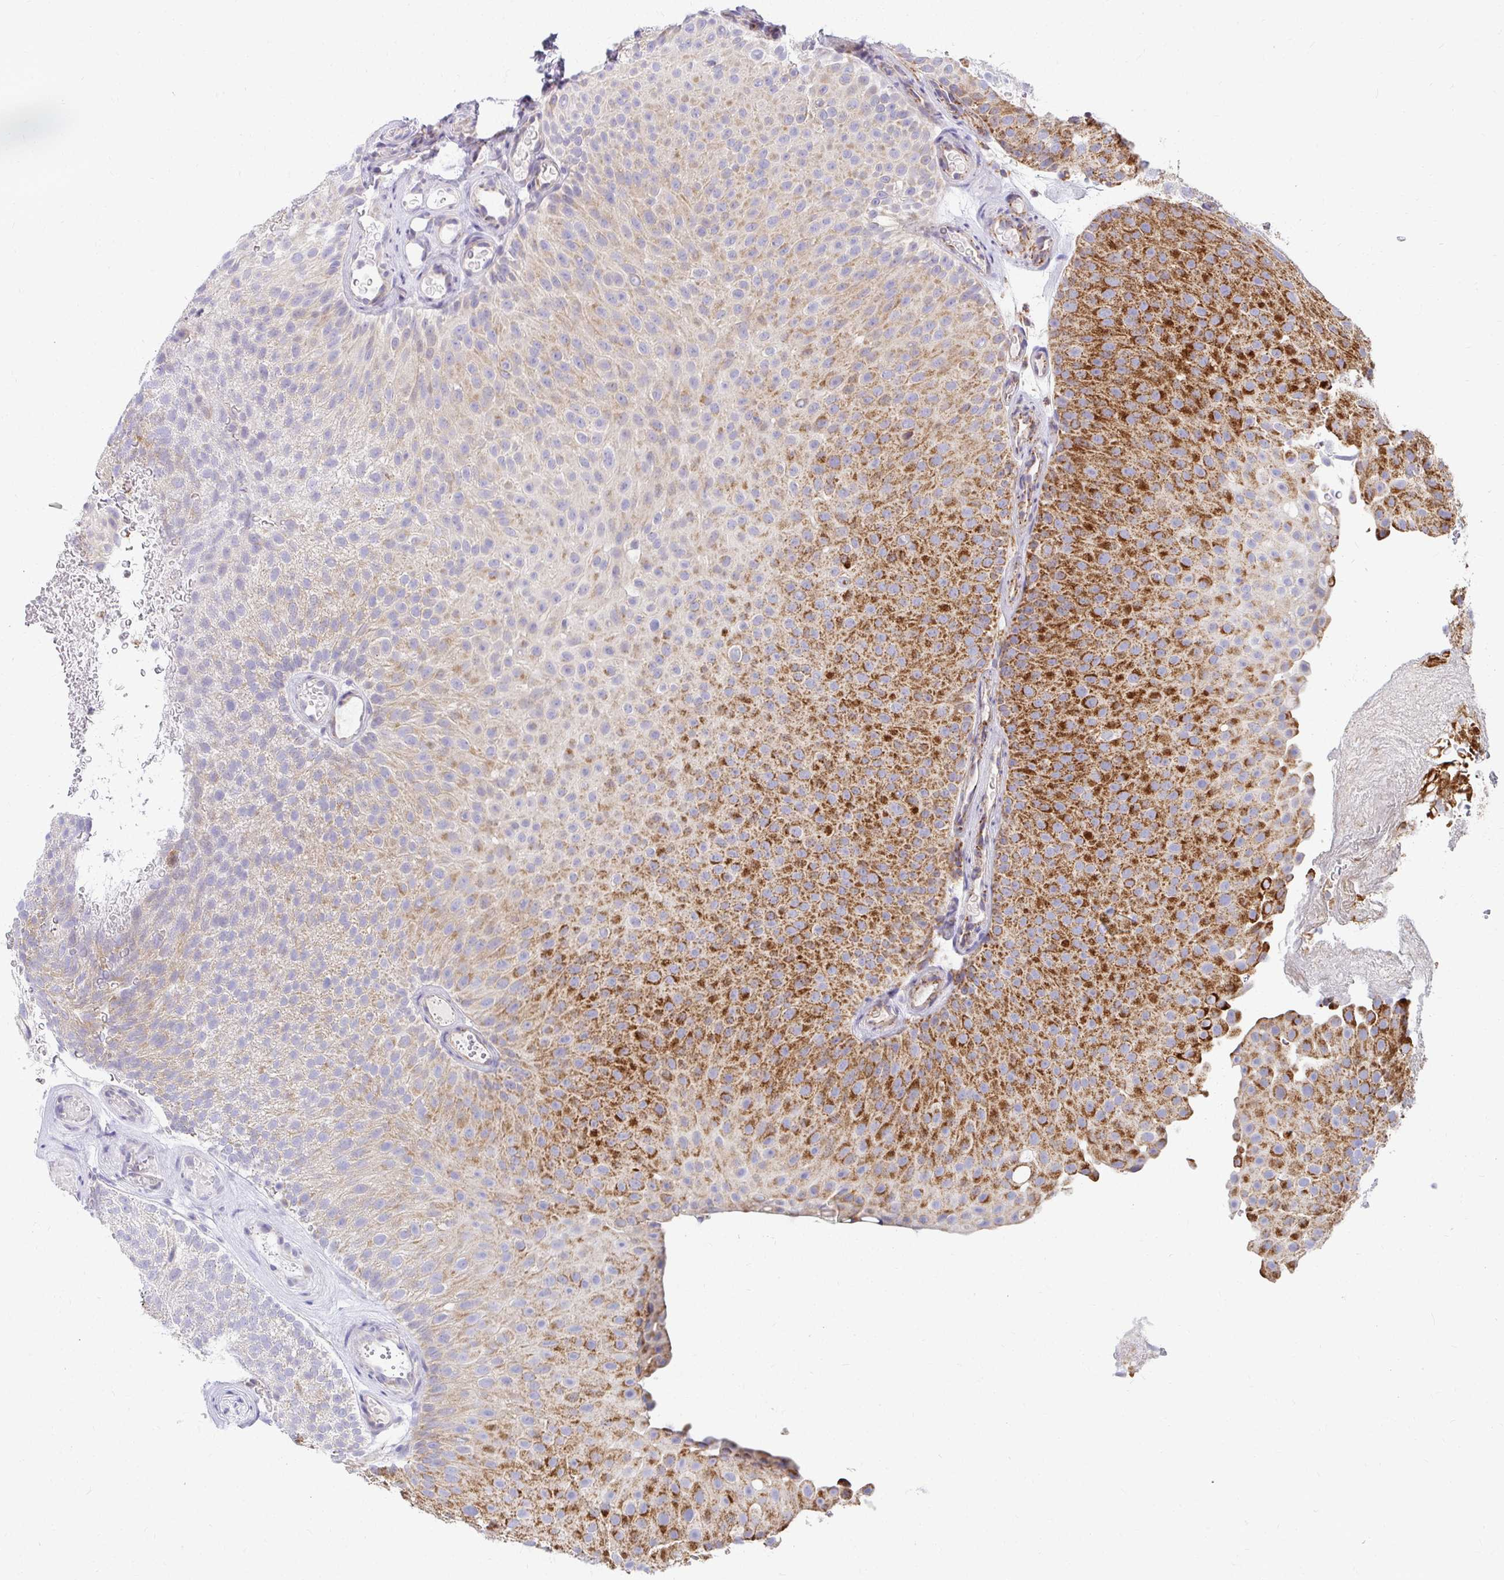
{"staining": {"intensity": "strong", "quantity": "25%-75%", "location": "cytoplasmic/membranous"}, "tissue": "urothelial cancer", "cell_type": "Tumor cells", "image_type": "cancer", "snomed": [{"axis": "morphology", "description": "Urothelial carcinoma, Low grade"}, {"axis": "topography", "description": "Urinary bladder"}], "caption": "Human low-grade urothelial carcinoma stained for a protein (brown) shows strong cytoplasmic/membranous positive expression in approximately 25%-75% of tumor cells.", "gene": "EXOC5", "patient": {"sex": "male", "age": 78}}